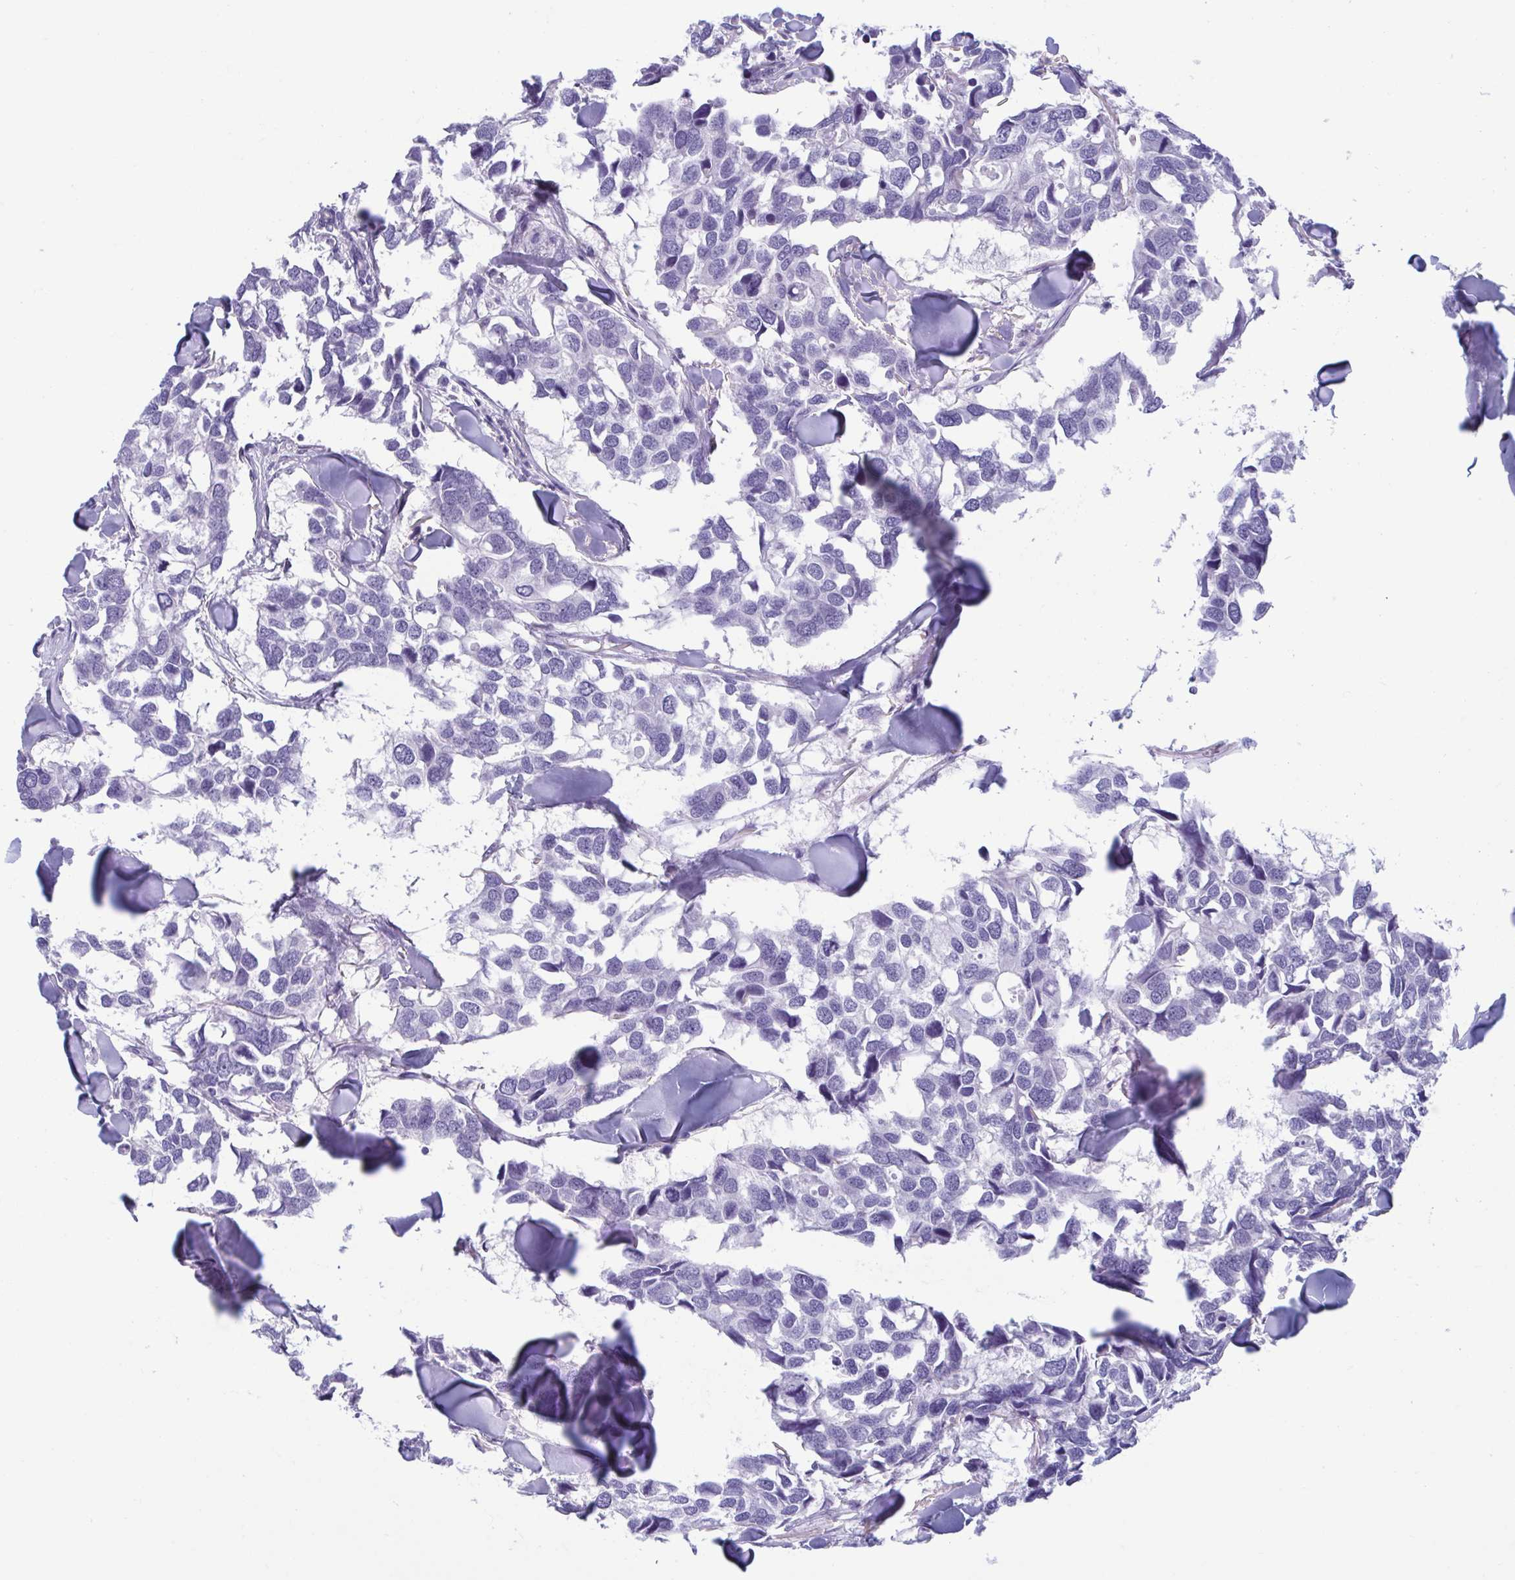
{"staining": {"intensity": "negative", "quantity": "none", "location": "none"}, "tissue": "breast cancer", "cell_type": "Tumor cells", "image_type": "cancer", "snomed": [{"axis": "morphology", "description": "Duct carcinoma"}, {"axis": "topography", "description": "Breast"}], "caption": "Tumor cells are negative for protein expression in human breast cancer. The staining was performed using DAB to visualize the protein expression in brown, while the nuclei were stained in blue with hematoxylin (Magnification: 20x).", "gene": "MORC4", "patient": {"sex": "female", "age": 83}}